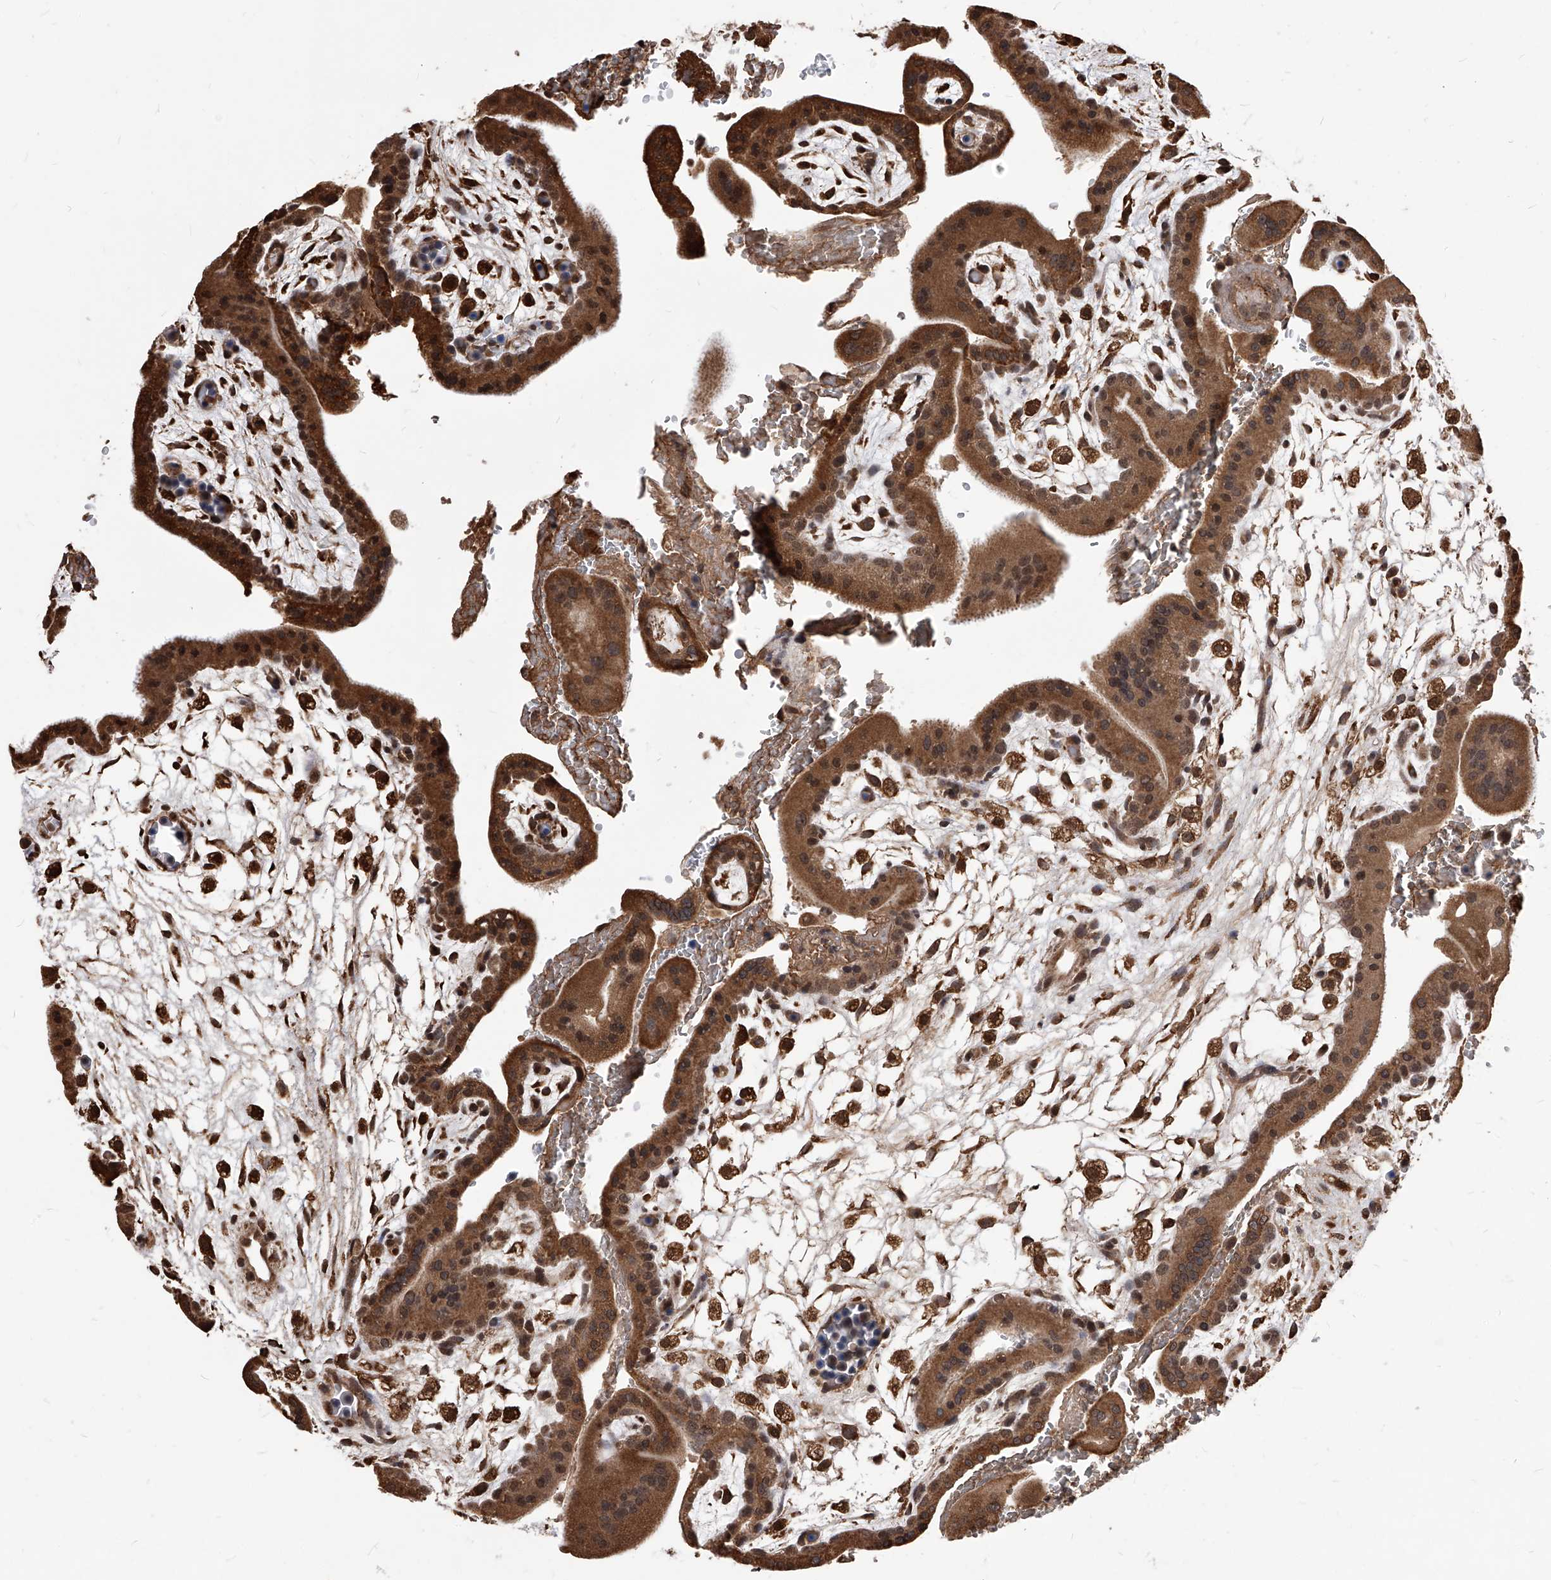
{"staining": {"intensity": "strong", "quantity": ">75%", "location": "cytoplasmic/membranous,nuclear"}, "tissue": "placenta", "cell_type": "Trophoblastic cells", "image_type": "normal", "snomed": [{"axis": "morphology", "description": "Normal tissue, NOS"}, {"axis": "topography", "description": "Placenta"}], "caption": "Placenta was stained to show a protein in brown. There is high levels of strong cytoplasmic/membranous,nuclear staining in approximately >75% of trophoblastic cells.", "gene": "ID1", "patient": {"sex": "female", "age": 35}}